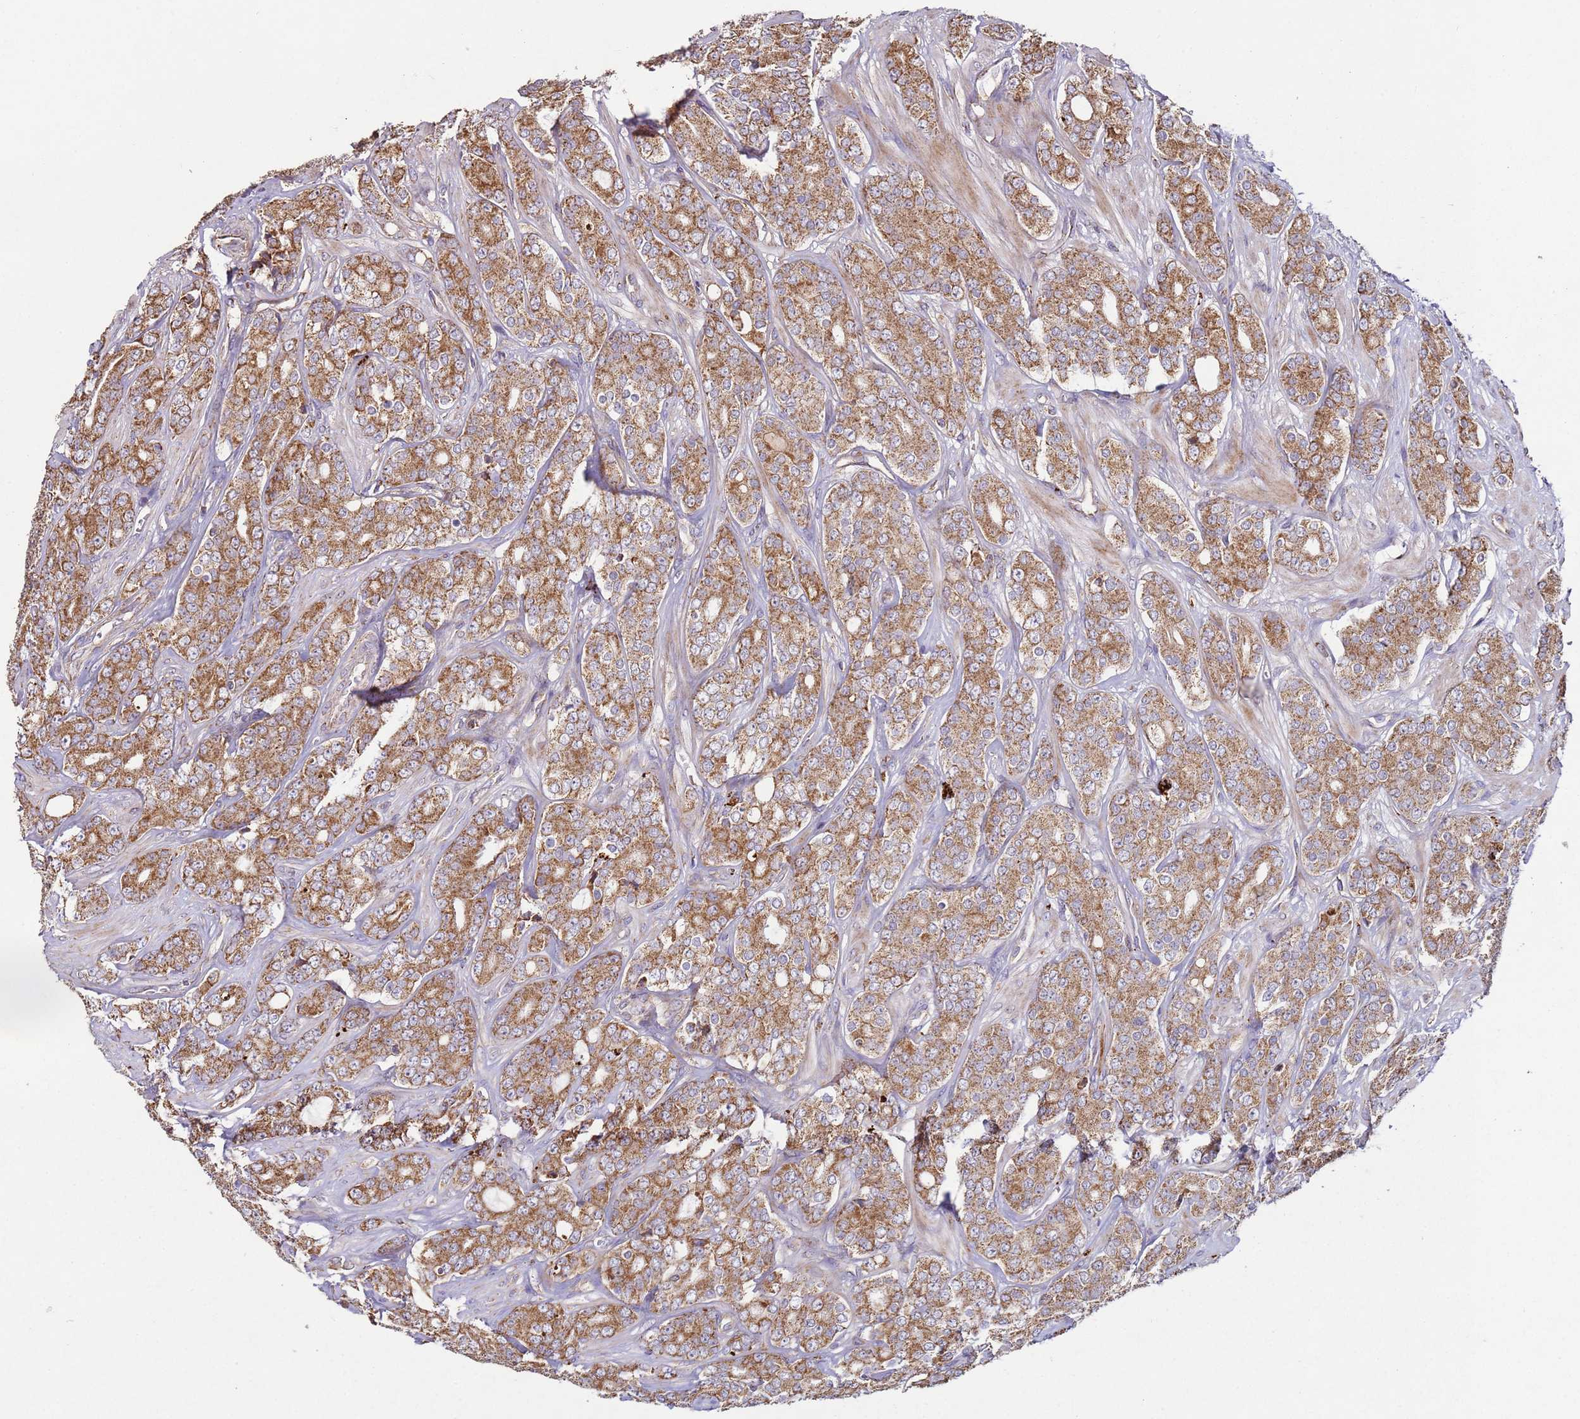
{"staining": {"intensity": "moderate", "quantity": ">75%", "location": "cytoplasmic/membranous"}, "tissue": "prostate cancer", "cell_type": "Tumor cells", "image_type": "cancer", "snomed": [{"axis": "morphology", "description": "Adenocarcinoma, High grade"}, {"axis": "topography", "description": "Prostate"}], "caption": "Prostate adenocarcinoma (high-grade) stained with DAB (3,3'-diaminobenzidine) IHC shows medium levels of moderate cytoplasmic/membranous staining in about >75% of tumor cells.", "gene": "FBXO33", "patient": {"sex": "male", "age": 62}}